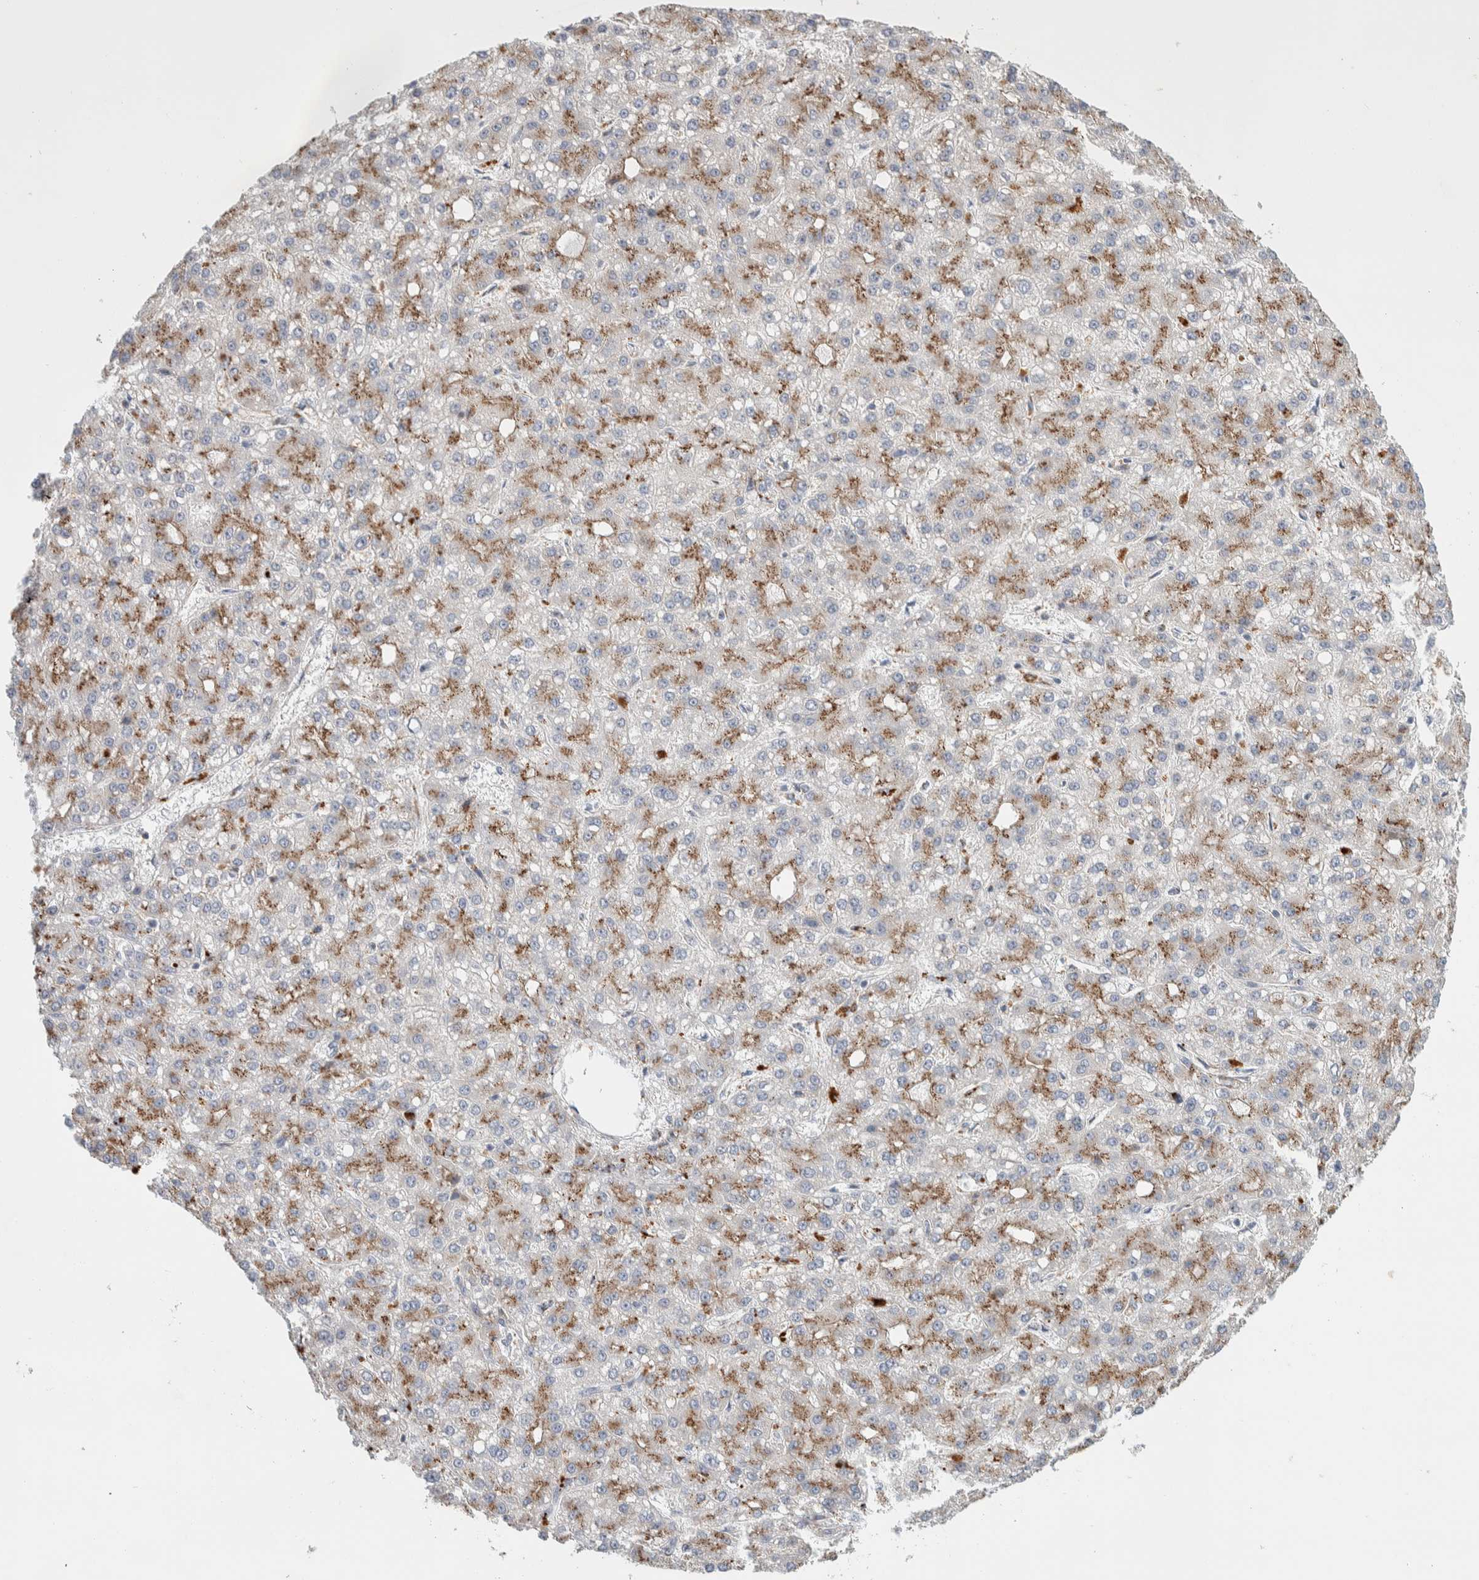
{"staining": {"intensity": "moderate", "quantity": ">75%", "location": "cytoplasmic/membranous"}, "tissue": "liver cancer", "cell_type": "Tumor cells", "image_type": "cancer", "snomed": [{"axis": "morphology", "description": "Carcinoma, Hepatocellular, NOS"}, {"axis": "topography", "description": "Liver"}], "caption": "Immunohistochemical staining of human liver cancer (hepatocellular carcinoma) shows moderate cytoplasmic/membranous protein staining in approximately >75% of tumor cells.", "gene": "SLC38A10", "patient": {"sex": "male", "age": 67}}